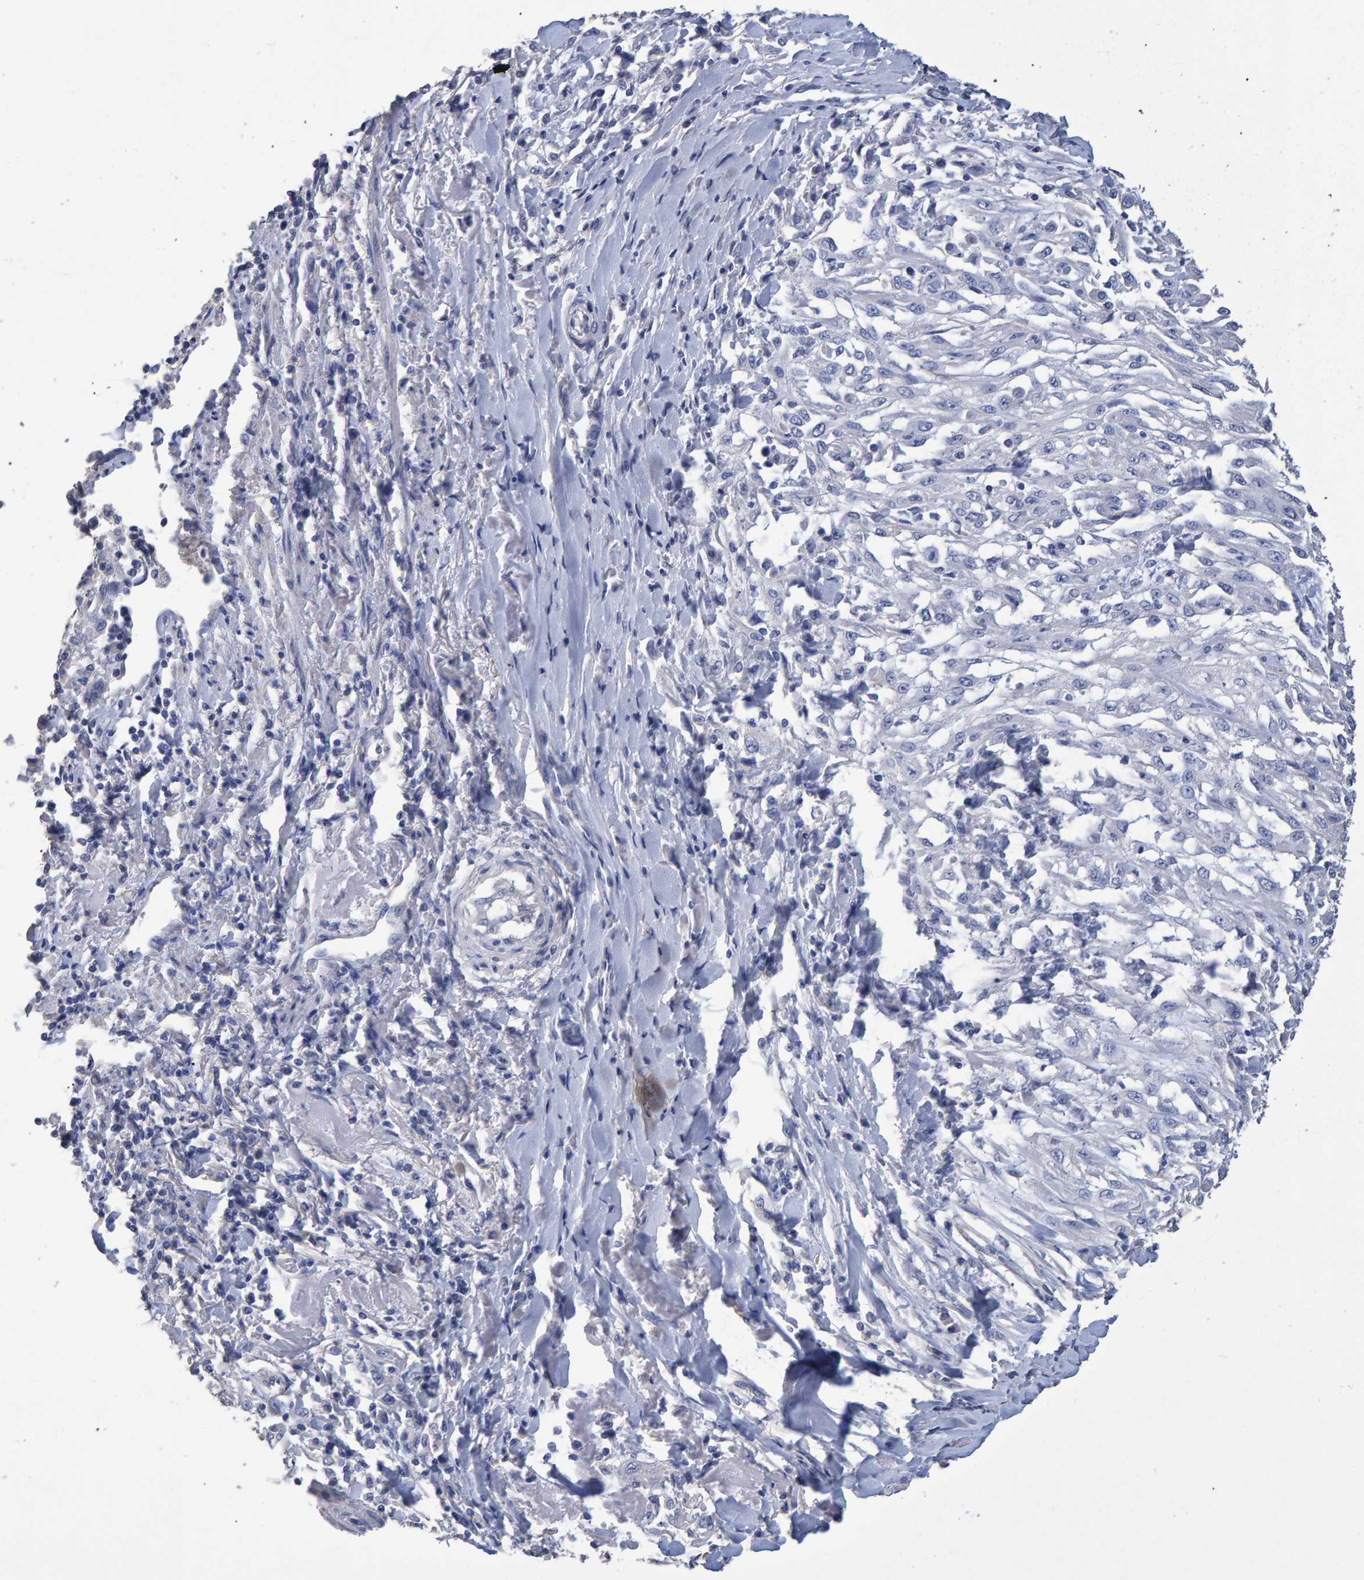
{"staining": {"intensity": "negative", "quantity": "none", "location": "none"}, "tissue": "skin cancer", "cell_type": "Tumor cells", "image_type": "cancer", "snomed": [{"axis": "morphology", "description": "Squamous cell carcinoma, NOS"}, {"axis": "morphology", "description": "Squamous cell carcinoma, metastatic, NOS"}, {"axis": "topography", "description": "Skin"}, {"axis": "topography", "description": "Lymph node"}], "caption": "DAB (3,3'-diaminobenzidine) immunohistochemical staining of metastatic squamous cell carcinoma (skin) reveals no significant expression in tumor cells. (DAB (3,3'-diaminobenzidine) immunohistochemistry (IHC) with hematoxylin counter stain).", "gene": "HEMGN", "patient": {"sex": "male", "age": 75}}